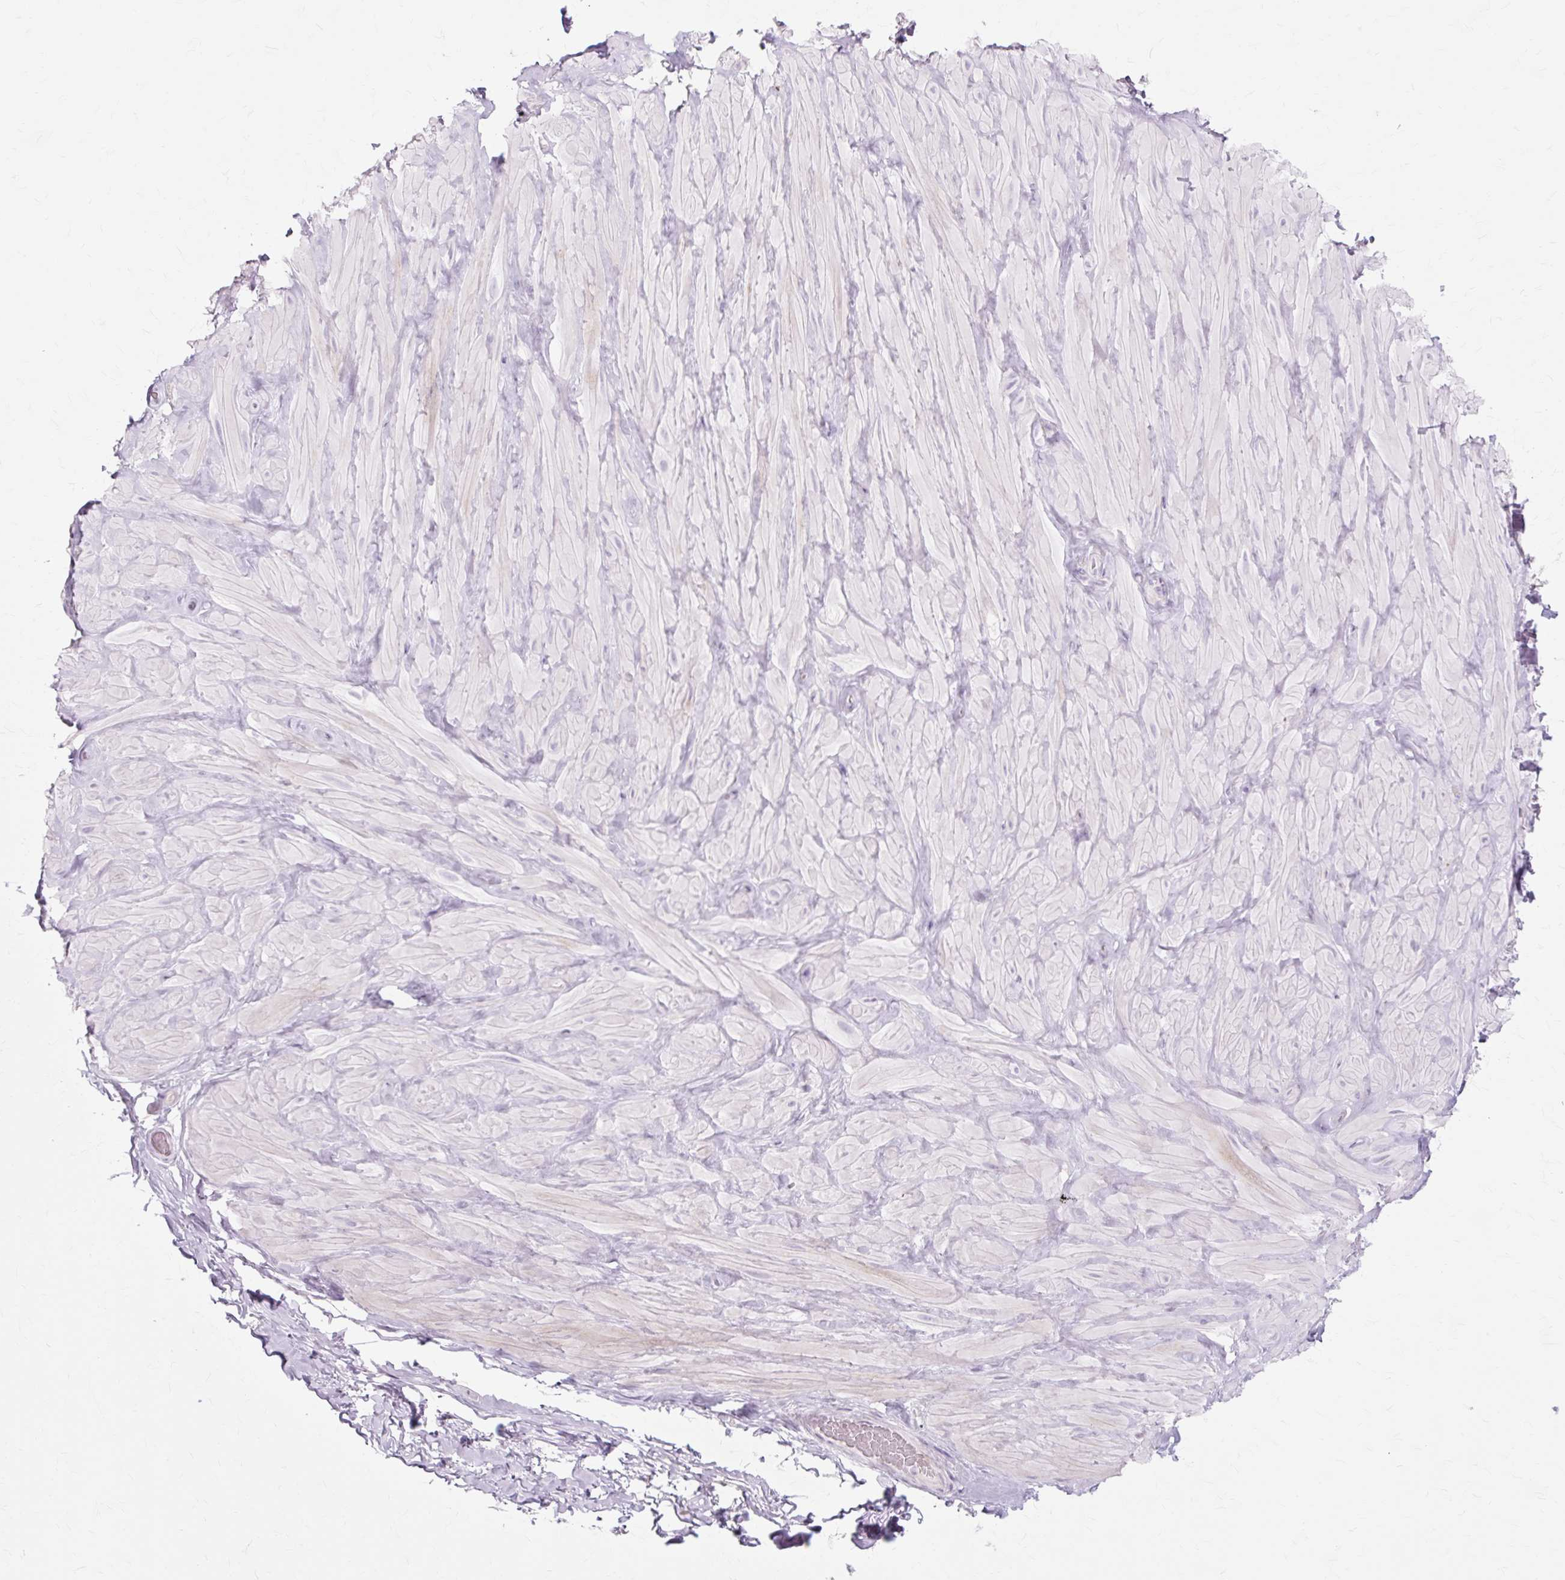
{"staining": {"intensity": "negative", "quantity": "none", "location": "none"}, "tissue": "adipose tissue", "cell_type": "Adipocytes", "image_type": "normal", "snomed": [{"axis": "morphology", "description": "Normal tissue, NOS"}, {"axis": "topography", "description": "Vascular tissue"}, {"axis": "topography", "description": "Peripheral nerve tissue"}], "caption": "Histopathology image shows no protein expression in adipocytes of benign adipose tissue. The staining was performed using DAB to visualize the protein expression in brown, while the nuclei were stained in blue with hematoxylin (Magnification: 20x).", "gene": "IRX2", "patient": {"sex": "male", "age": 41}}